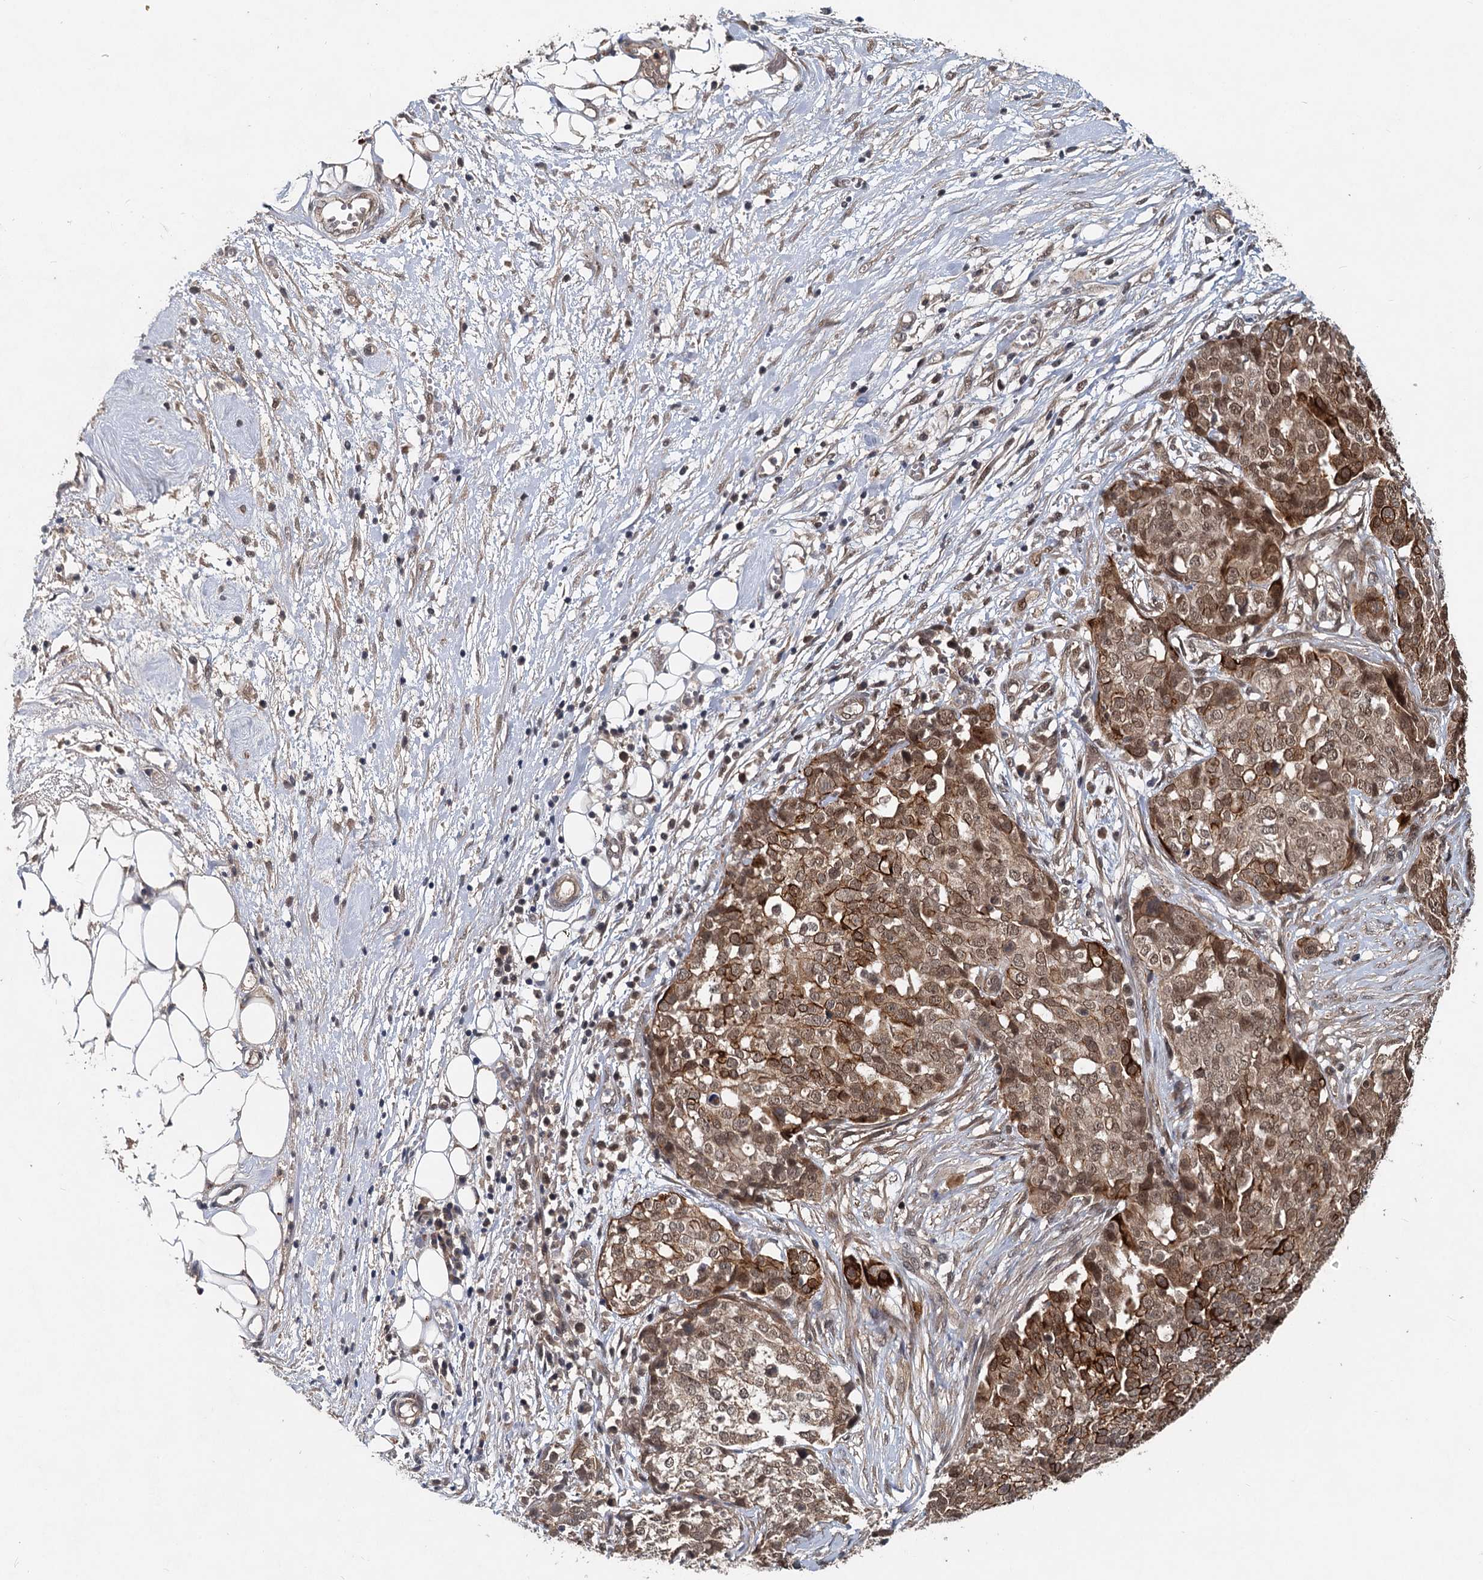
{"staining": {"intensity": "moderate", "quantity": ">75%", "location": "cytoplasmic/membranous,nuclear"}, "tissue": "ovarian cancer", "cell_type": "Tumor cells", "image_type": "cancer", "snomed": [{"axis": "morphology", "description": "Cystadenocarcinoma, serous, NOS"}, {"axis": "topography", "description": "Soft tissue"}, {"axis": "topography", "description": "Ovary"}], "caption": "DAB immunohistochemical staining of human ovarian serous cystadenocarcinoma shows moderate cytoplasmic/membranous and nuclear protein expression in about >75% of tumor cells.", "gene": "RITA1", "patient": {"sex": "female", "age": 57}}